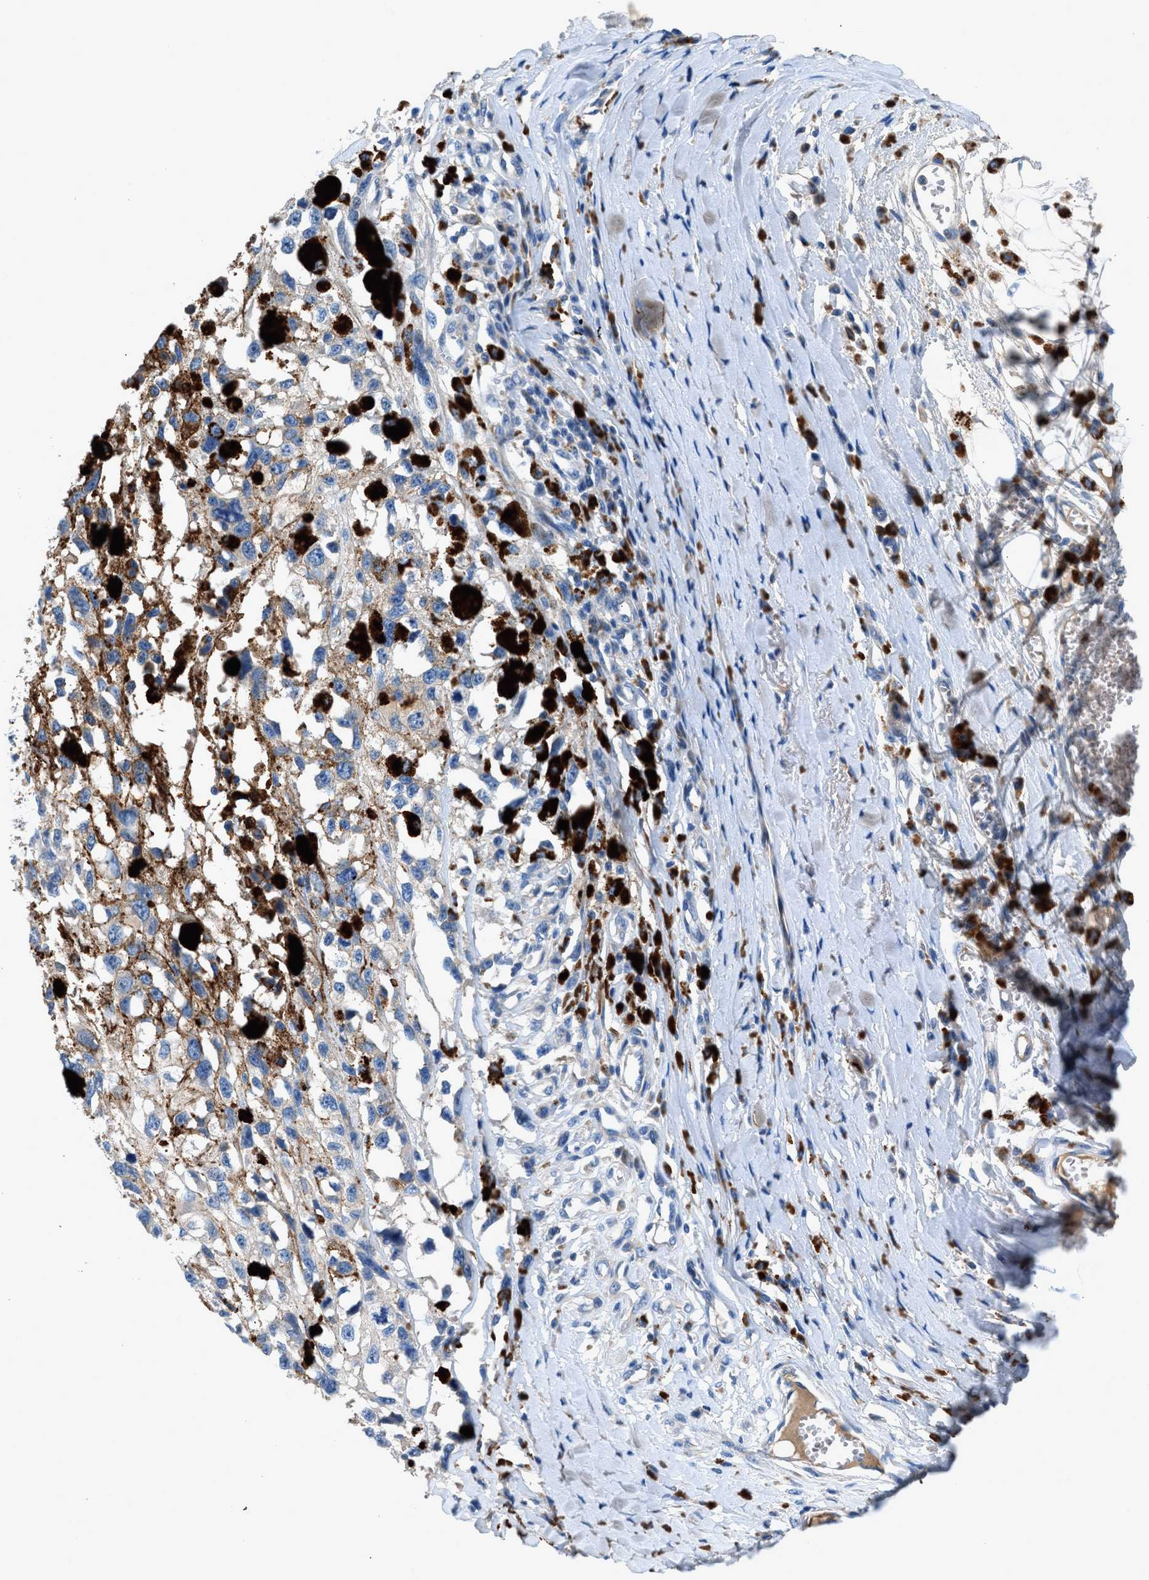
{"staining": {"intensity": "weak", "quantity": "<25%", "location": "cytoplasmic/membranous"}, "tissue": "melanoma", "cell_type": "Tumor cells", "image_type": "cancer", "snomed": [{"axis": "morphology", "description": "Malignant melanoma, Metastatic site"}, {"axis": "topography", "description": "Lymph node"}], "caption": "Tumor cells are negative for protein expression in human malignant melanoma (metastatic site). The staining was performed using DAB to visualize the protein expression in brown, while the nuclei were stained in blue with hematoxylin (Magnification: 20x).", "gene": "RWDD2B", "patient": {"sex": "male", "age": 59}}